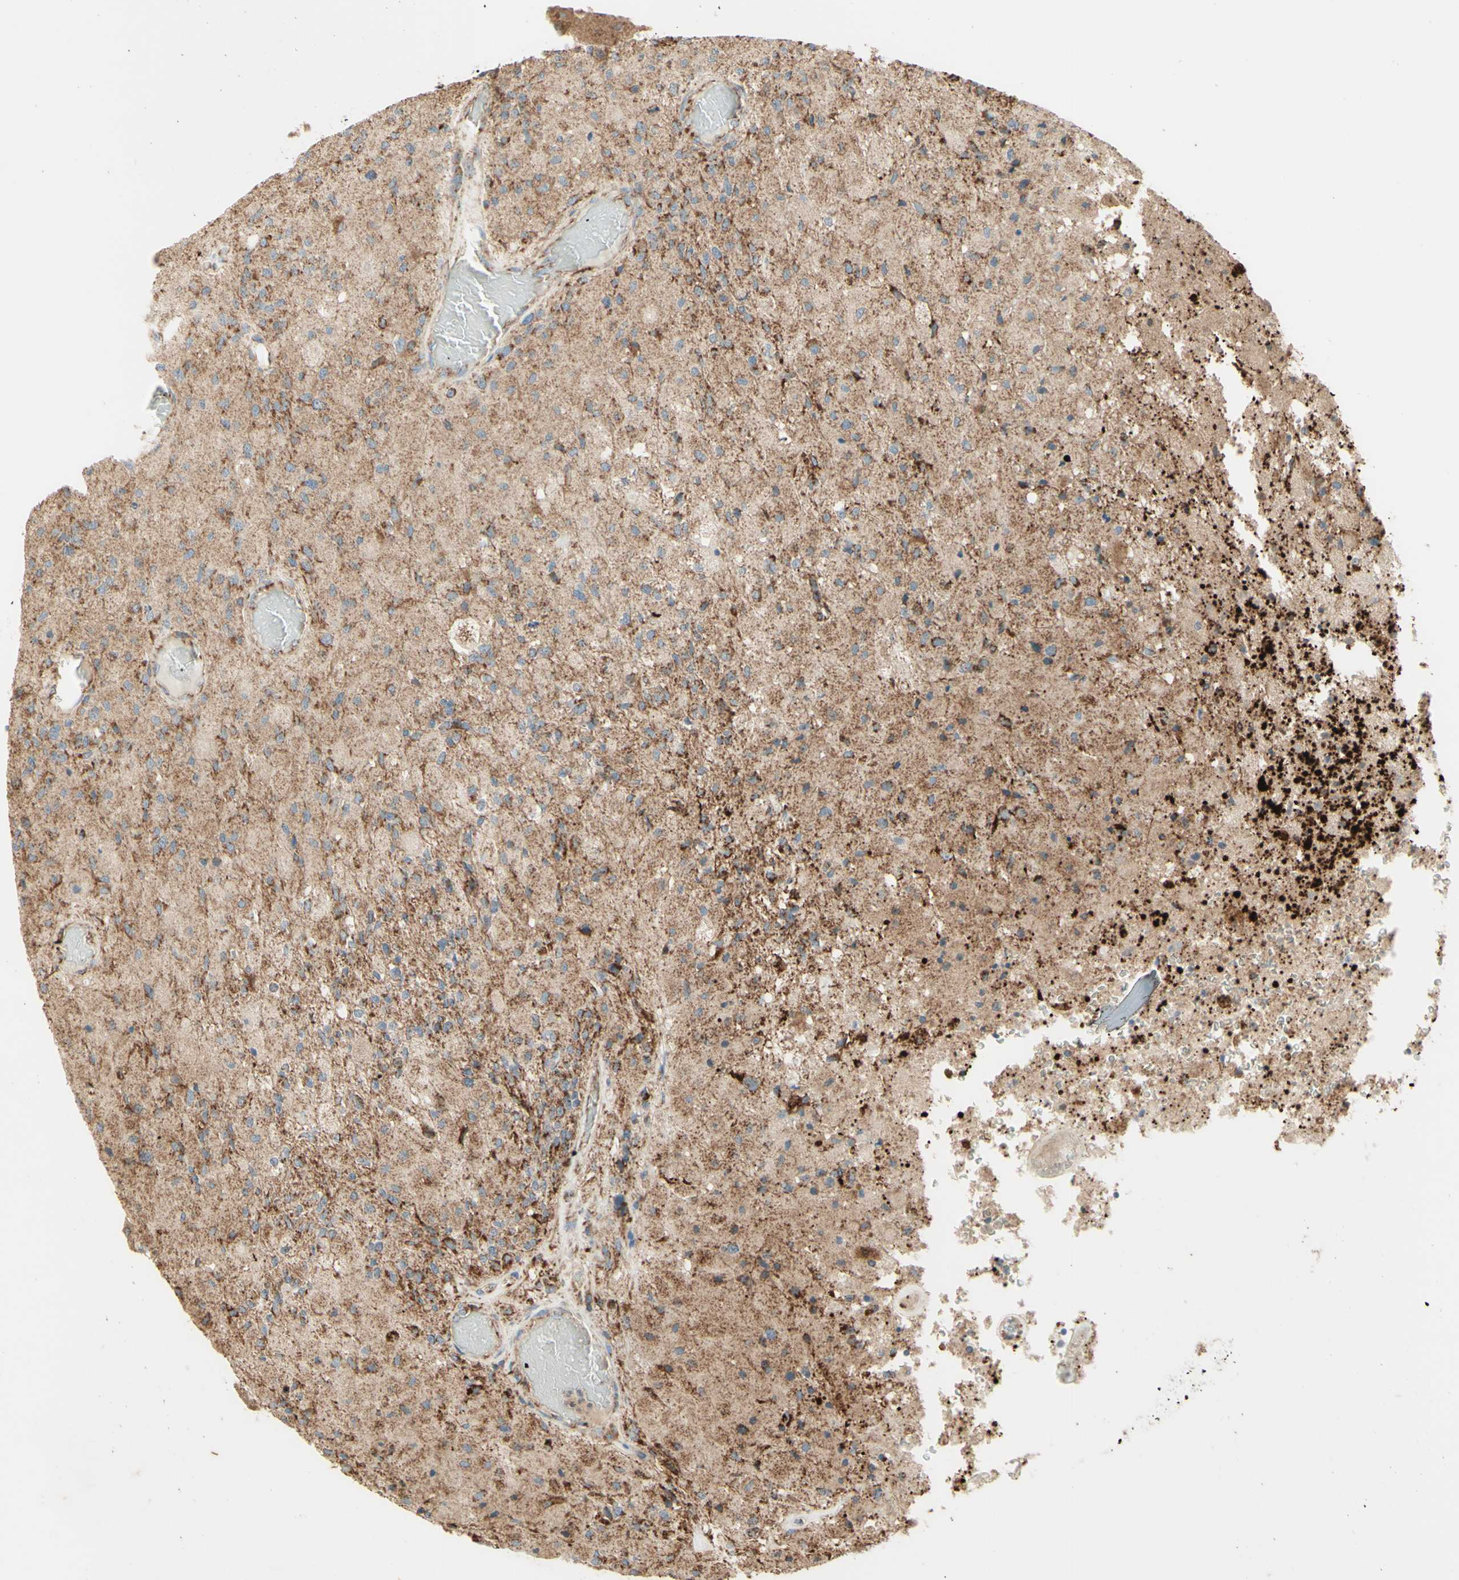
{"staining": {"intensity": "weak", "quantity": ">75%", "location": "cytoplasmic/membranous"}, "tissue": "glioma", "cell_type": "Tumor cells", "image_type": "cancer", "snomed": [{"axis": "morphology", "description": "Normal tissue, NOS"}, {"axis": "morphology", "description": "Glioma, malignant, High grade"}, {"axis": "topography", "description": "Cerebral cortex"}], "caption": "Immunohistochemical staining of human glioma reveals low levels of weak cytoplasmic/membranous staining in about >75% of tumor cells. (Brightfield microscopy of DAB IHC at high magnification).", "gene": "ARMC10", "patient": {"sex": "male", "age": 77}}